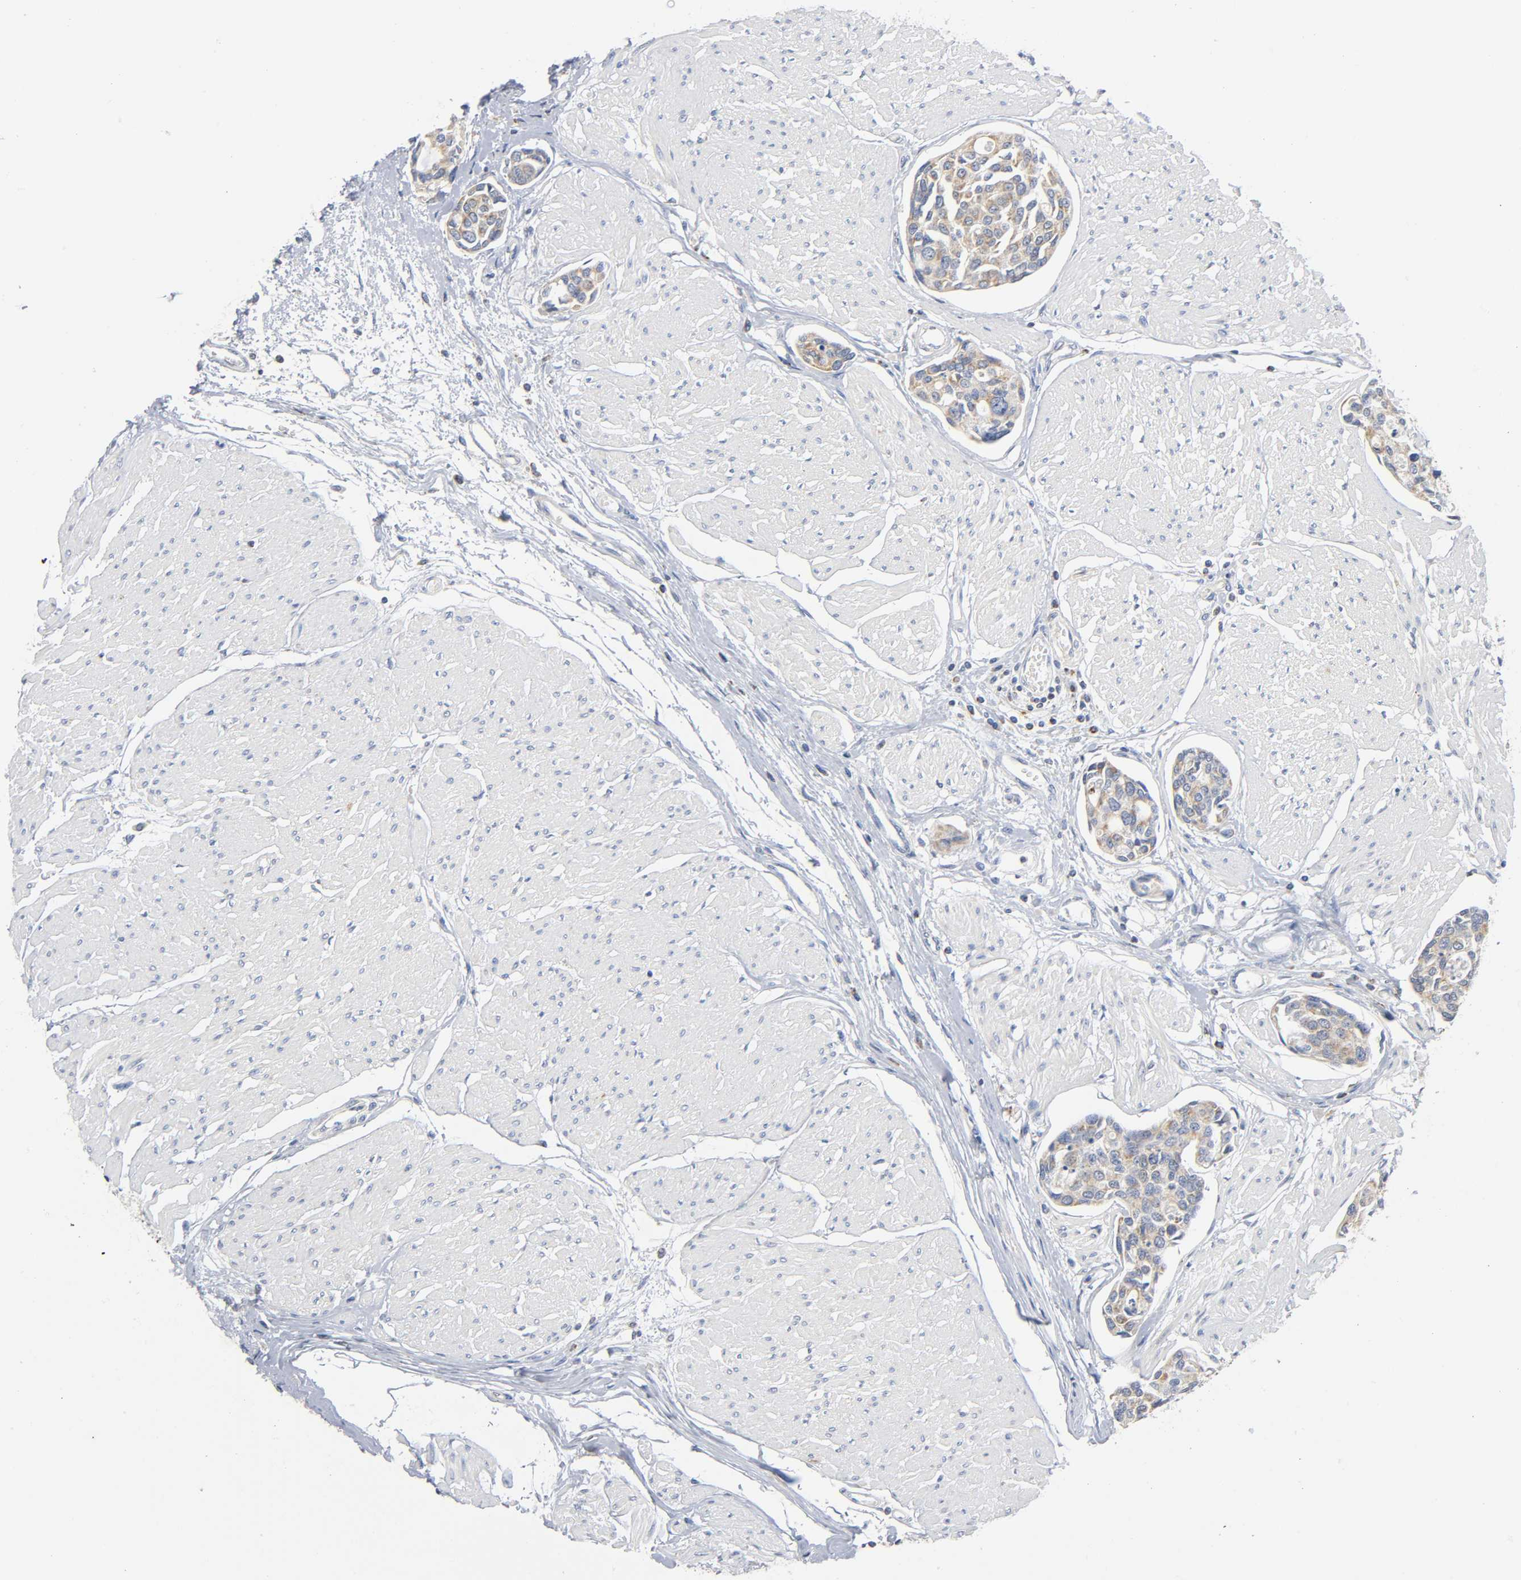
{"staining": {"intensity": "weak", "quantity": ">75%", "location": "cytoplasmic/membranous"}, "tissue": "urothelial cancer", "cell_type": "Tumor cells", "image_type": "cancer", "snomed": [{"axis": "morphology", "description": "Urothelial carcinoma, High grade"}, {"axis": "topography", "description": "Urinary bladder"}], "caption": "This is a histology image of immunohistochemistry (IHC) staining of urothelial cancer, which shows weak expression in the cytoplasmic/membranous of tumor cells.", "gene": "BAK1", "patient": {"sex": "male", "age": 78}}